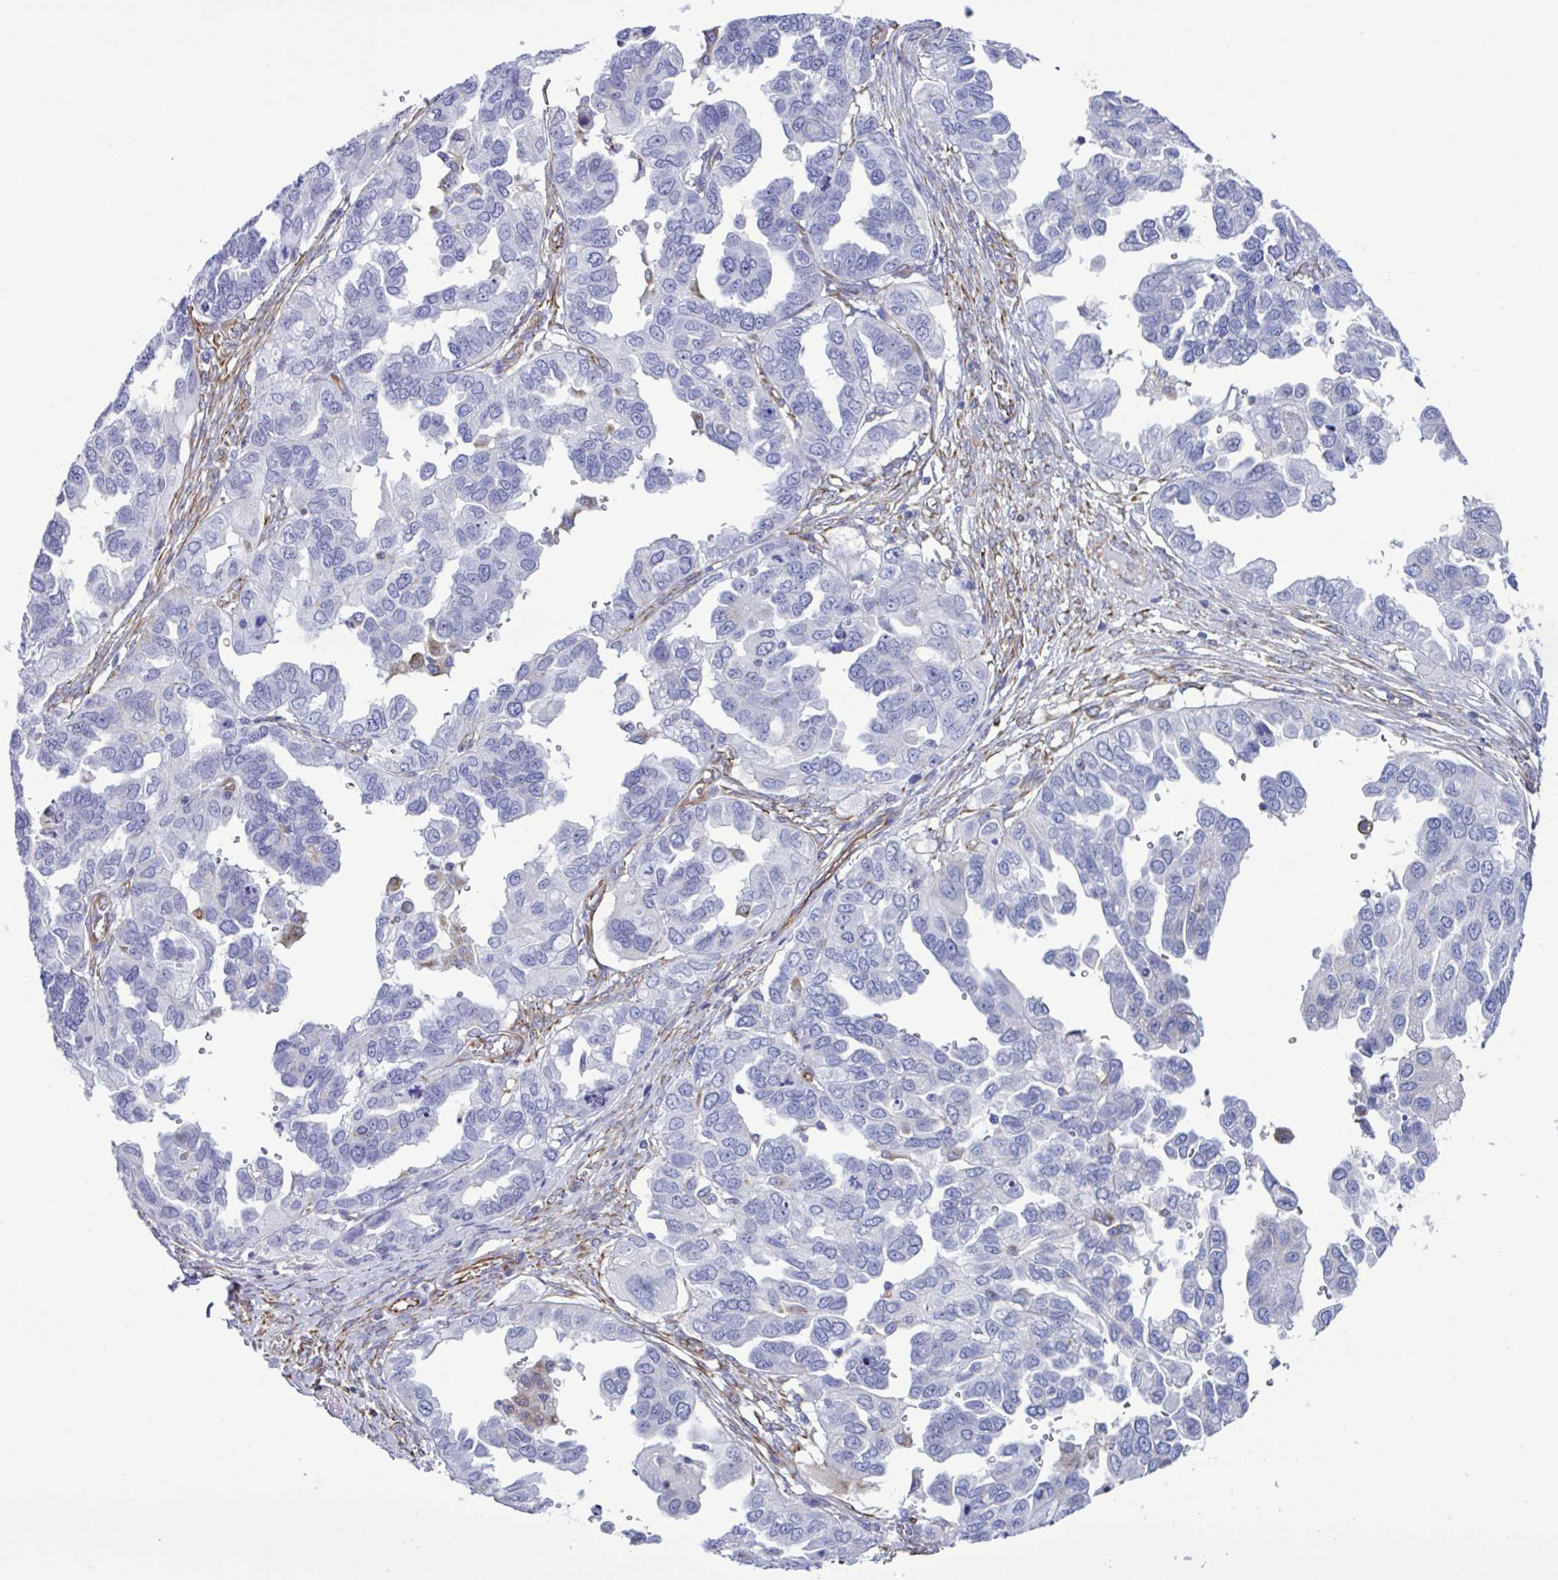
{"staining": {"intensity": "negative", "quantity": "none", "location": "none"}, "tissue": "ovarian cancer", "cell_type": "Tumor cells", "image_type": "cancer", "snomed": [{"axis": "morphology", "description": "Cystadenocarcinoma, serous, NOS"}, {"axis": "topography", "description": "Ovary"}], "caption": "IHC micrograph of human ovarian serous cystadenocarcinoma stained for a protein (brown), which demonstrates no expression in tumor cells. The staining is performed using DAB (3,3'-diaminobenzidine) brown chromogen with nuclei counter-stained in using hematoxylin.", "gene": "TMEM86B", "patient": {"sex": "female", "age": 53}}